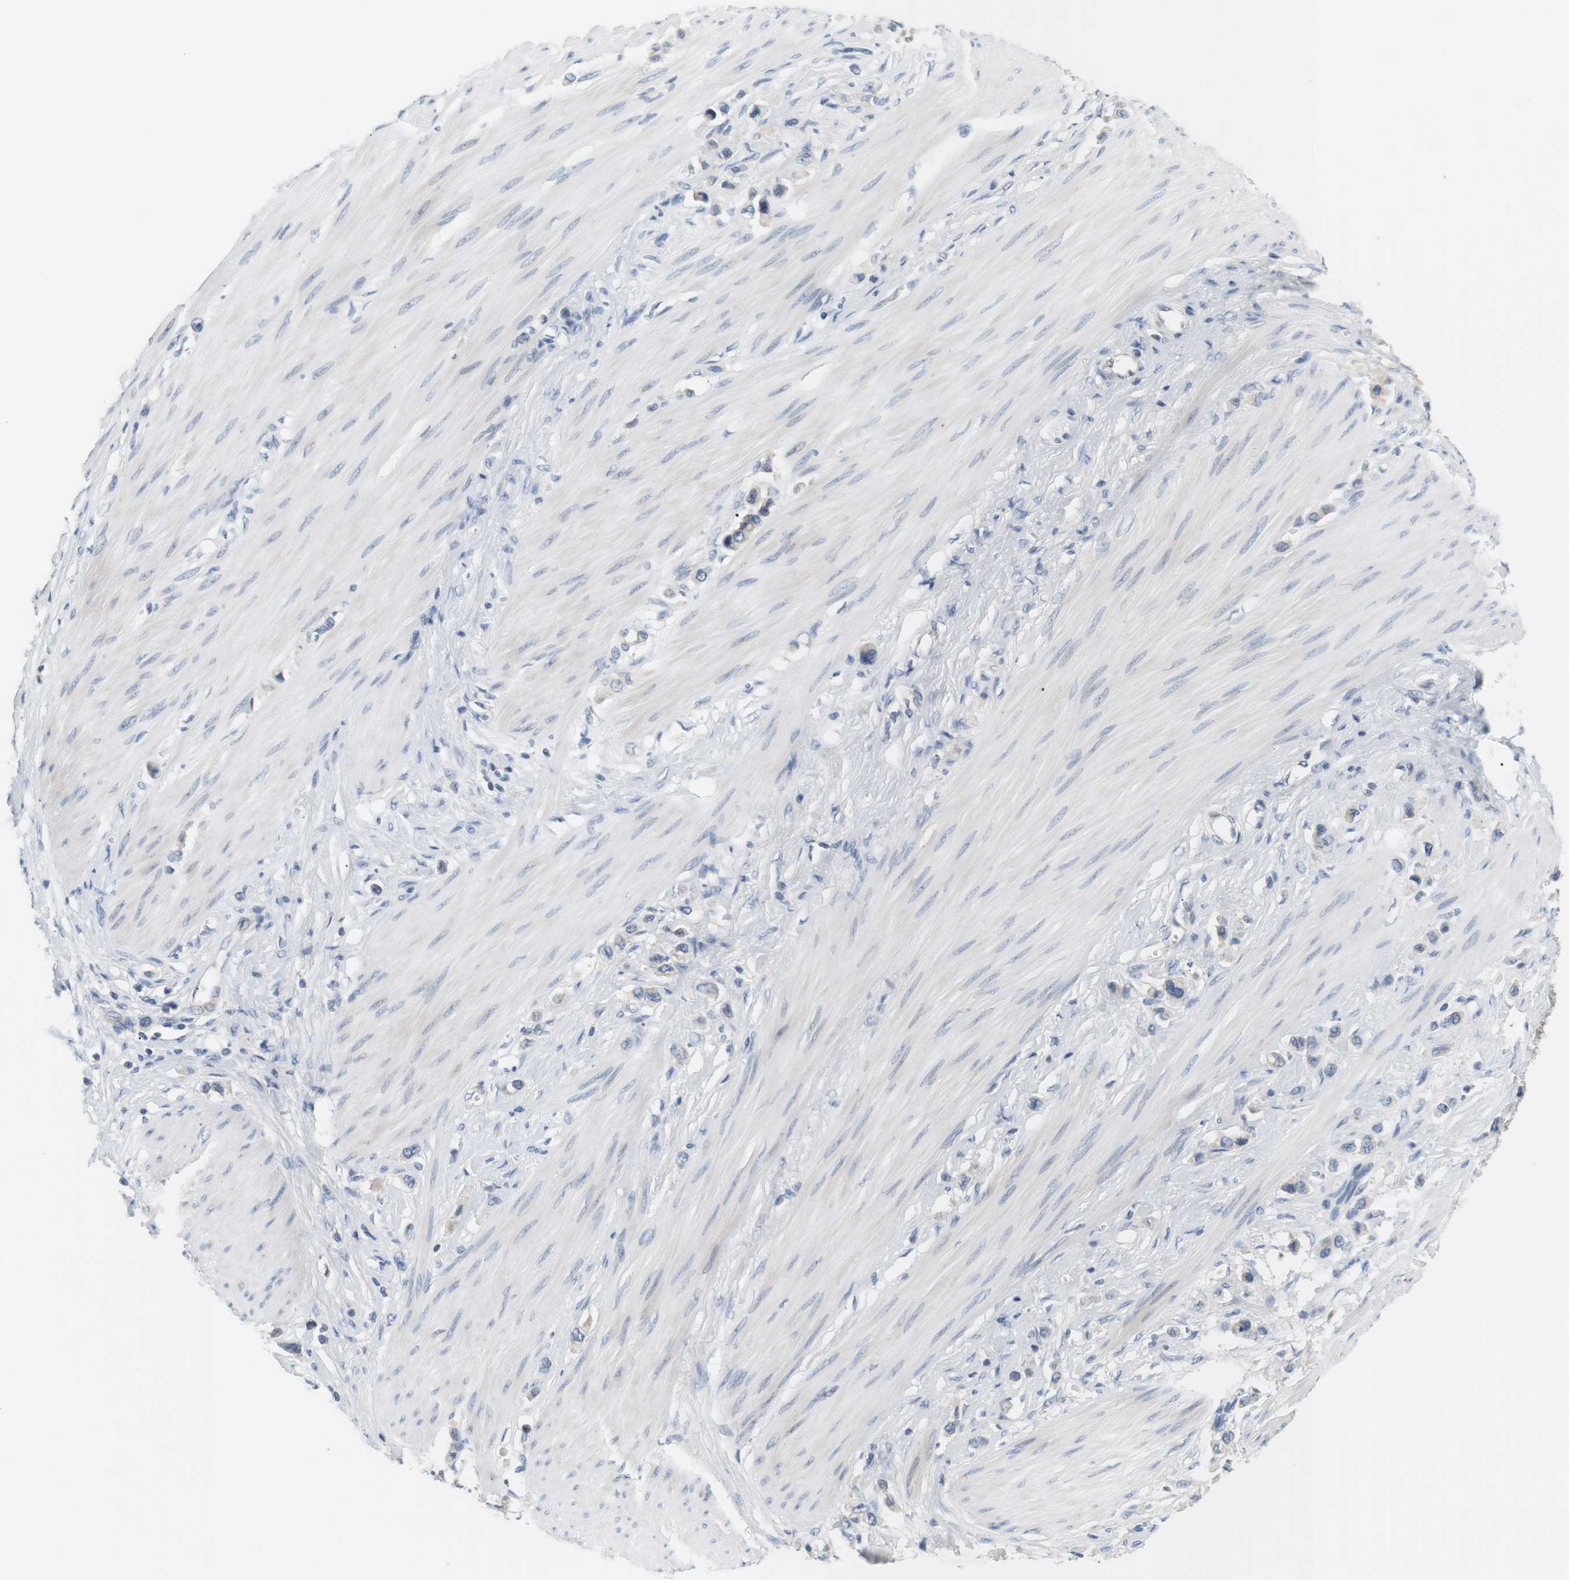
{"staining": {"intensity": "negative", "quantity": "none", "location": "none"}, "tissue": "stomach cancer", "cell_type": "Tumor cells", "image_type": "cancer", "snomed": [{"axis": "morphology", "description": "Adenocarcinoma, NOS"}, {"axis": "topography", "description": "Stomach"}], "caption": "High power microscopy photomicrograph of an IHC image of stomach cancer, revealing no significant staining in tumor cells.", "gene": "EVA1C", "patient": {"sex": "female", "age": 65}}